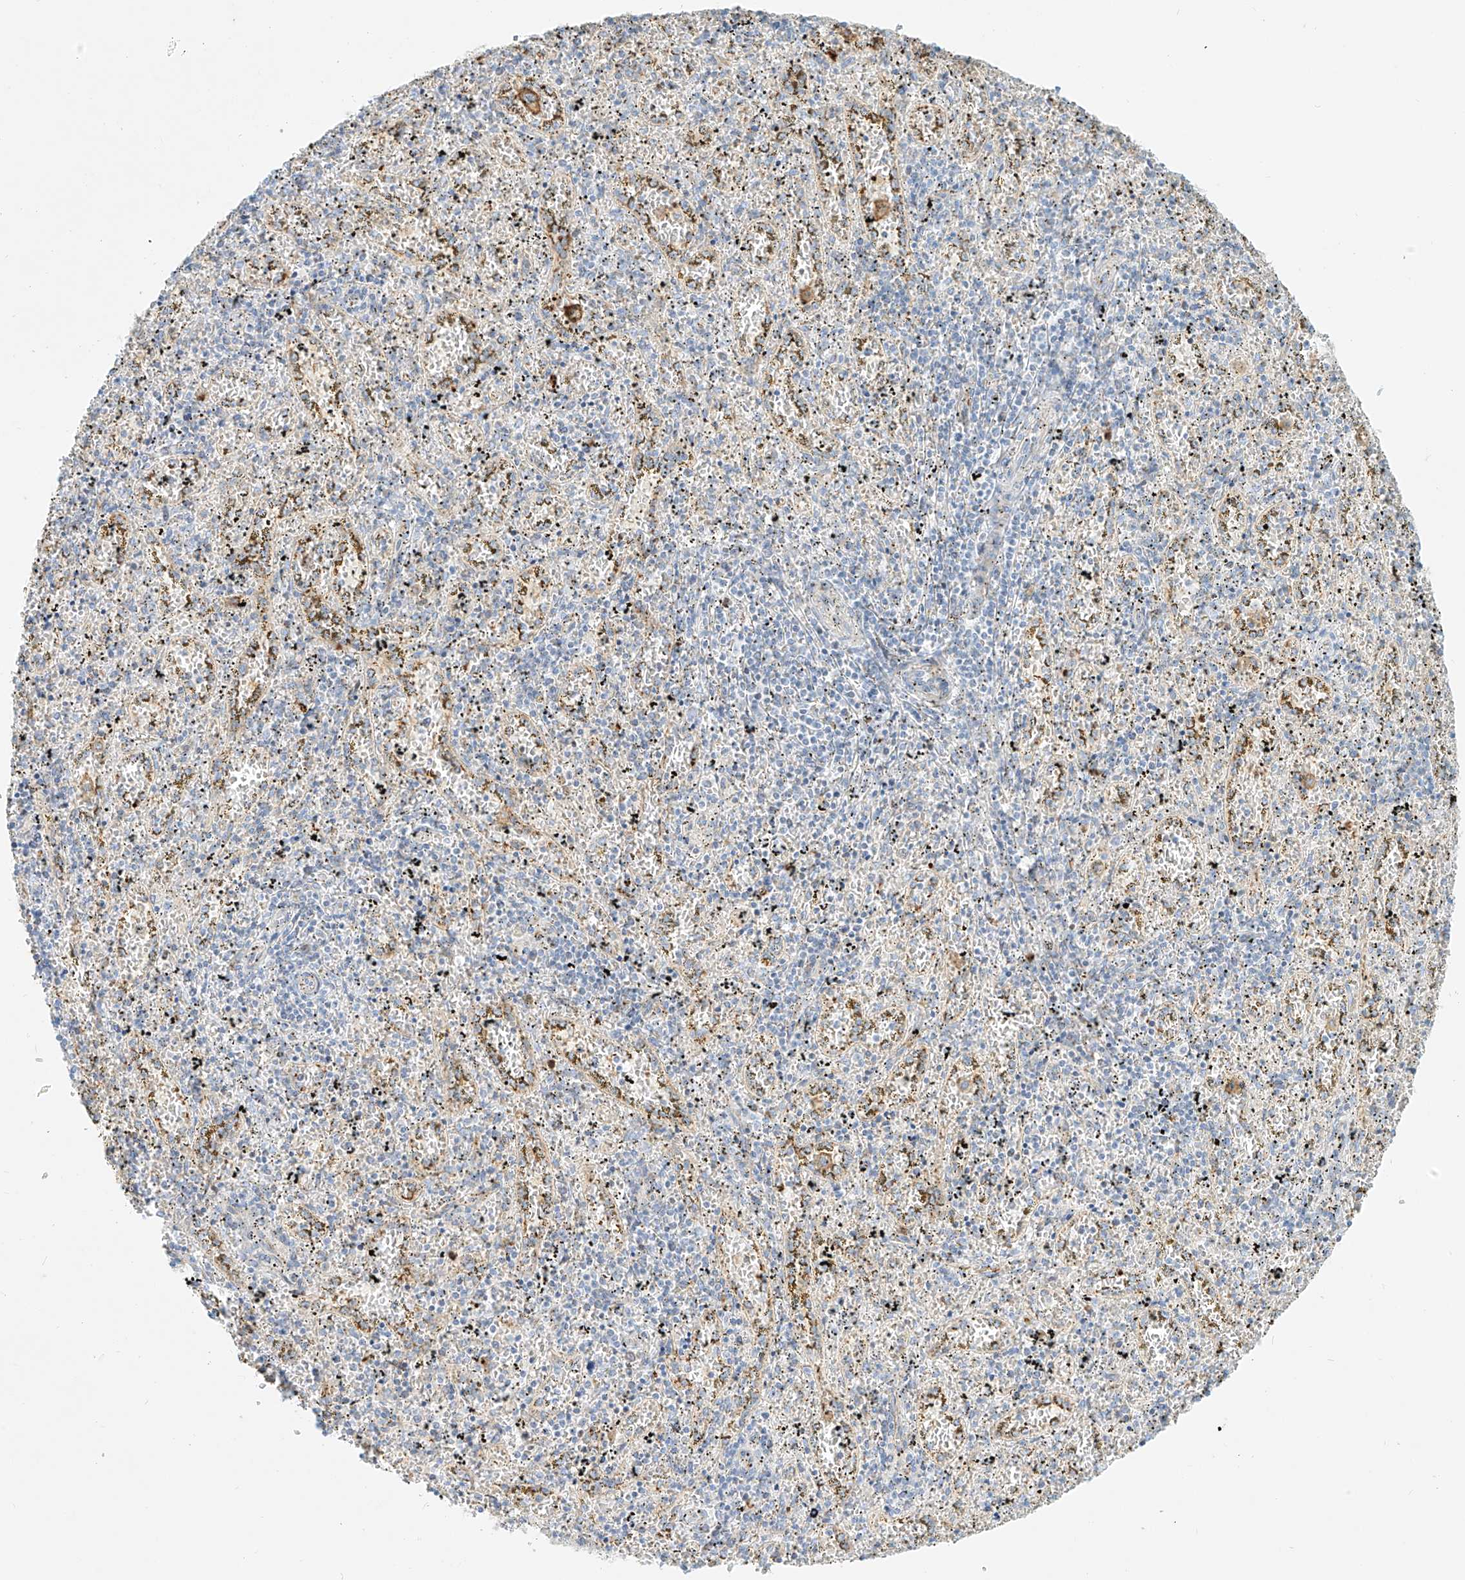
{"staining": {"intensity": "moderate", "quantity": "<25%", "location": "cytoplasmic/membranous"}, "tissue": "spleen", "cell_type": "Cells in red pulp", "image_type": "normal", "snomed": [{"axis": "morphology", "description": "Normal tissue, NOS"}, {"axis": "topography", "description": "Spleen"}], "caption": "Benign spleen demonstrates moderate cytoplasmic/membranous expression in approximately <25% of cells in red pulp.", "gene": "OCSTAMP", "patient": {"sex": "male", "age": 11}}